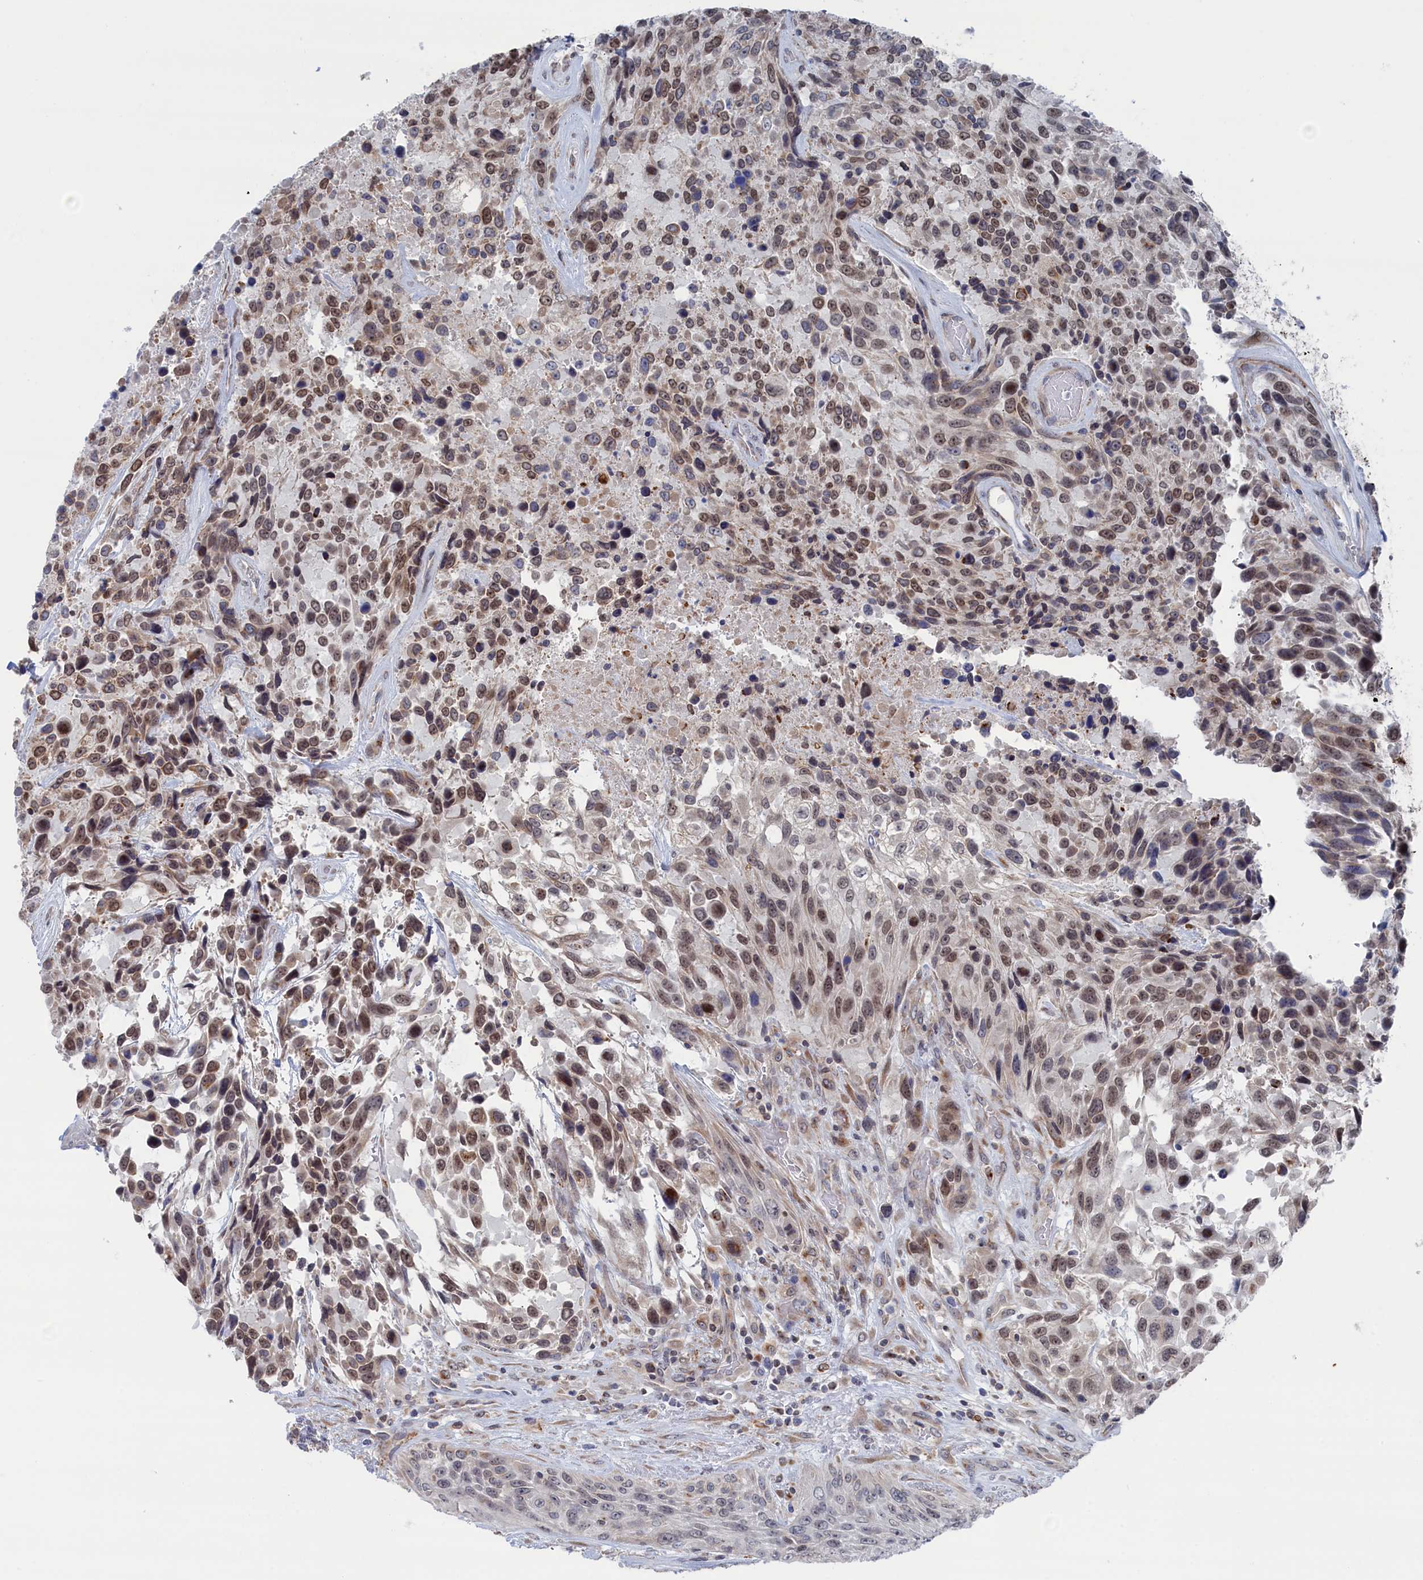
{"staining": {"intensity": "moderate", "quantity": "25%-75%", "location": "nuclear"}, "tissue": "urothelial cancer", "cell_type": "Tumor cells", "image_type": "cancer", "snomed": [{"axis": "morphology", "description": "Urothelial carcinoma, High grade"}, {"axis": "topography", "description": "Urinary bladder"}], "caption": "There is medium levels of moderate nuclear staining in tumor cells of urothelial carcinoma (high-grade), as demonstrated by immunohistochemical staining (brown color).", "gene": "IRX1", "patient": {"sex": "female", "age": 70}}